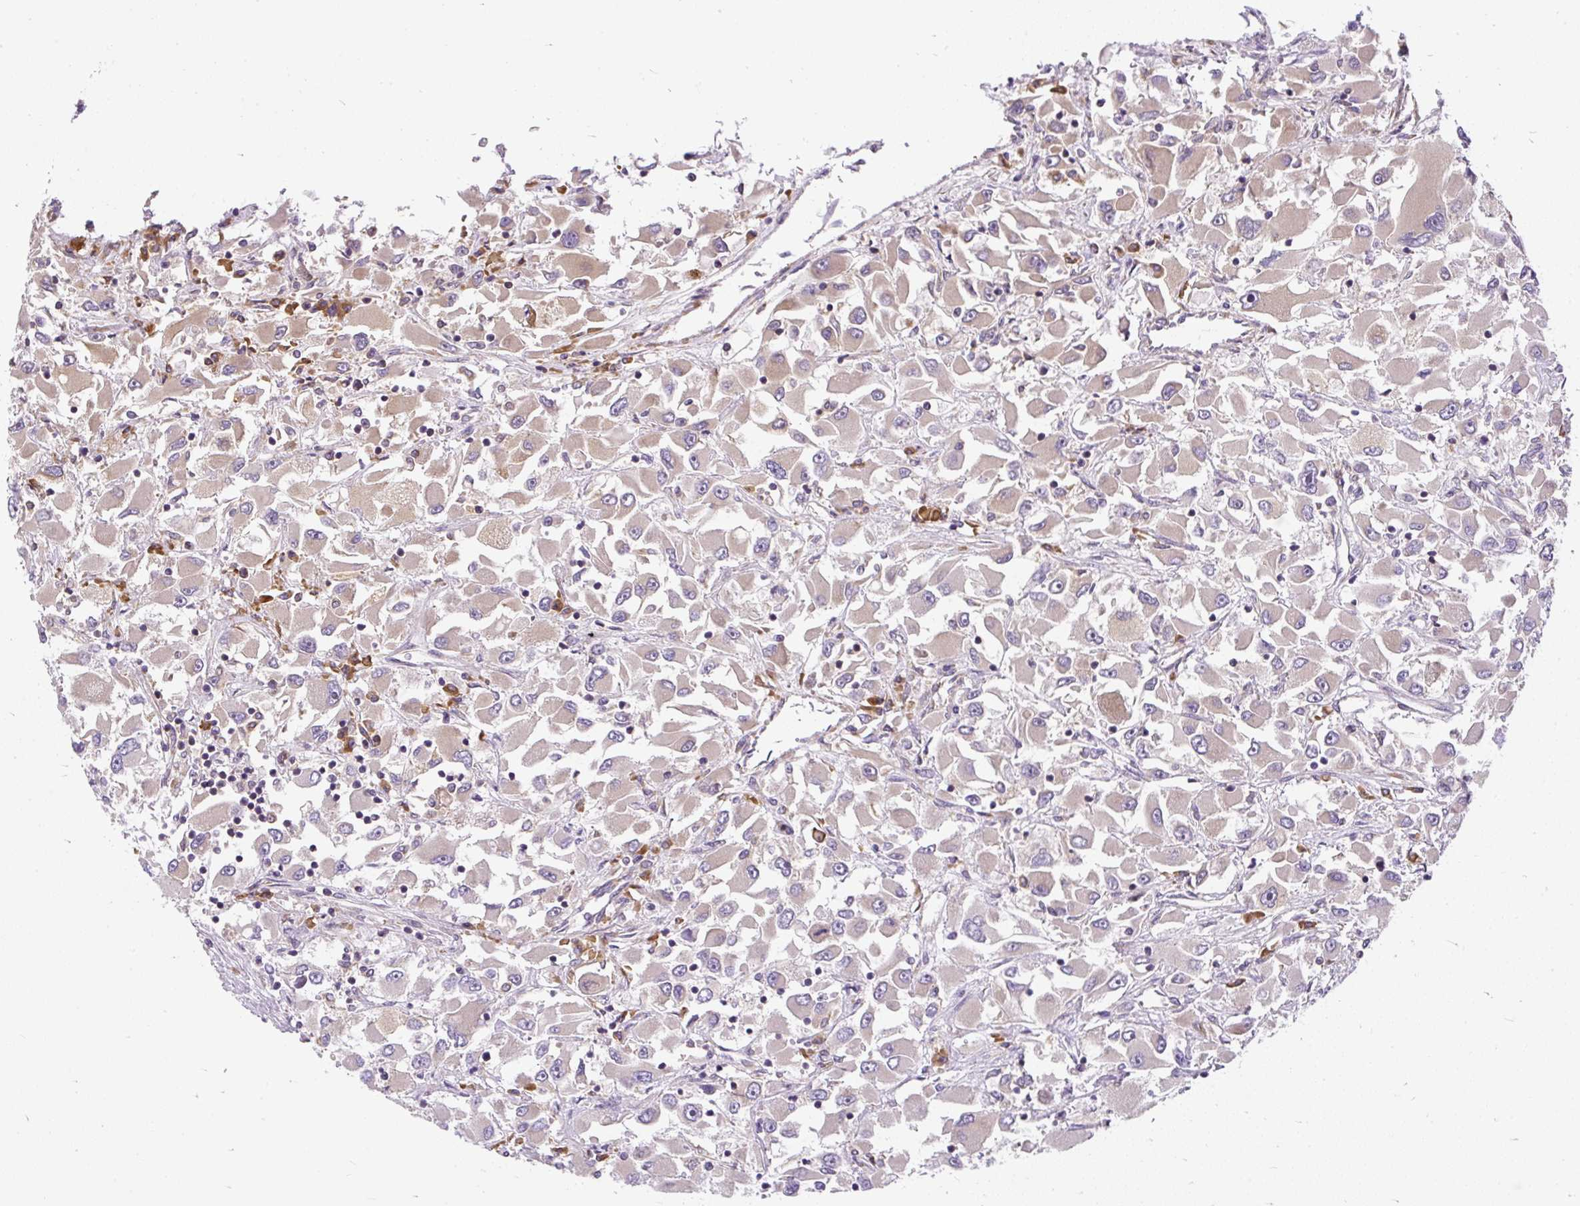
{"staining": {"intensity": "weak", "quantity": "<25%", "location": "cytoplasmic/membranous"}, "tissue": "renal cancer", "cell_type": "Tumor cells", "image_type": "cancer", "snomed": [{"axis": "morphology", "description": "Adenocarcinoma, NOS"}, {"axis": "topography", "description": "Kidney"}], "caption": "Protein analysis of renal cancer displays no significant positivity in tumor cells. The staining was performed using DAB to visualize the protein expression in brown, while the nuclei were stained in blue with hematoxylin (Magnification: 20x).", "gene": "CYP20A1", "patient": {"sex": "female", "age": 52}}